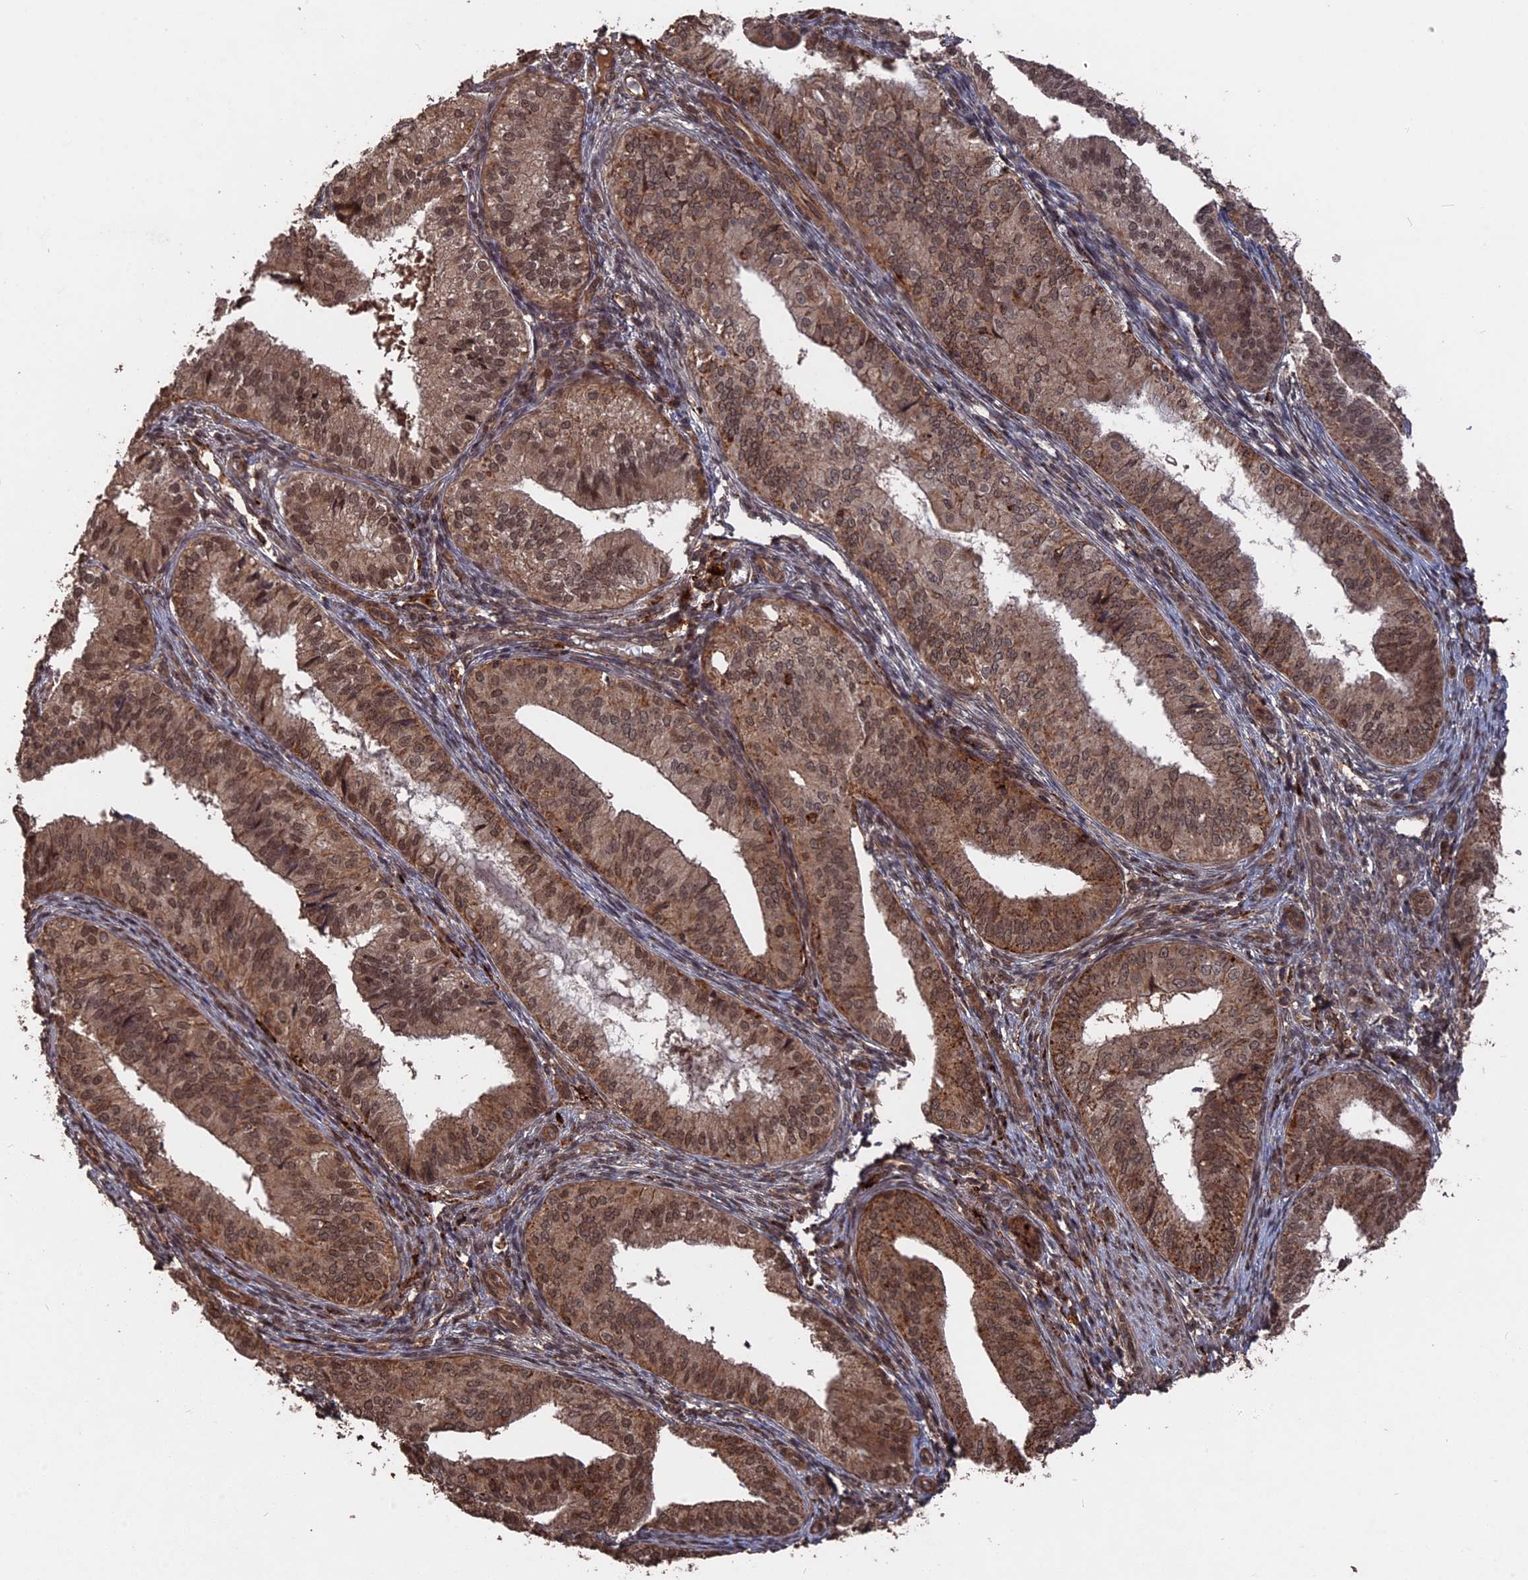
{"staining": {"intensity": "moderate", "quantity": ">75%", "location": "cytoplasmic/membranous,nuclear"}, "tissue": "endometrial cancer", "cell_type": "Tumor cells", "image_type": "cancer", "snomed": [{"axis": "morphology", "description": "Adenocarcinoma, NOS"}, {"axis": "topography", "description": "Endometrium"}], "caption": "Adenocarcinoma (endometrial) tissue displays moderate cytoplasmic/membranous and nuclear positivity in approximately >75% of tumor cells, visualized by immunohistochemistry.", "gene": "TELO2", "patient": {"sex": "female", "age": 50}}